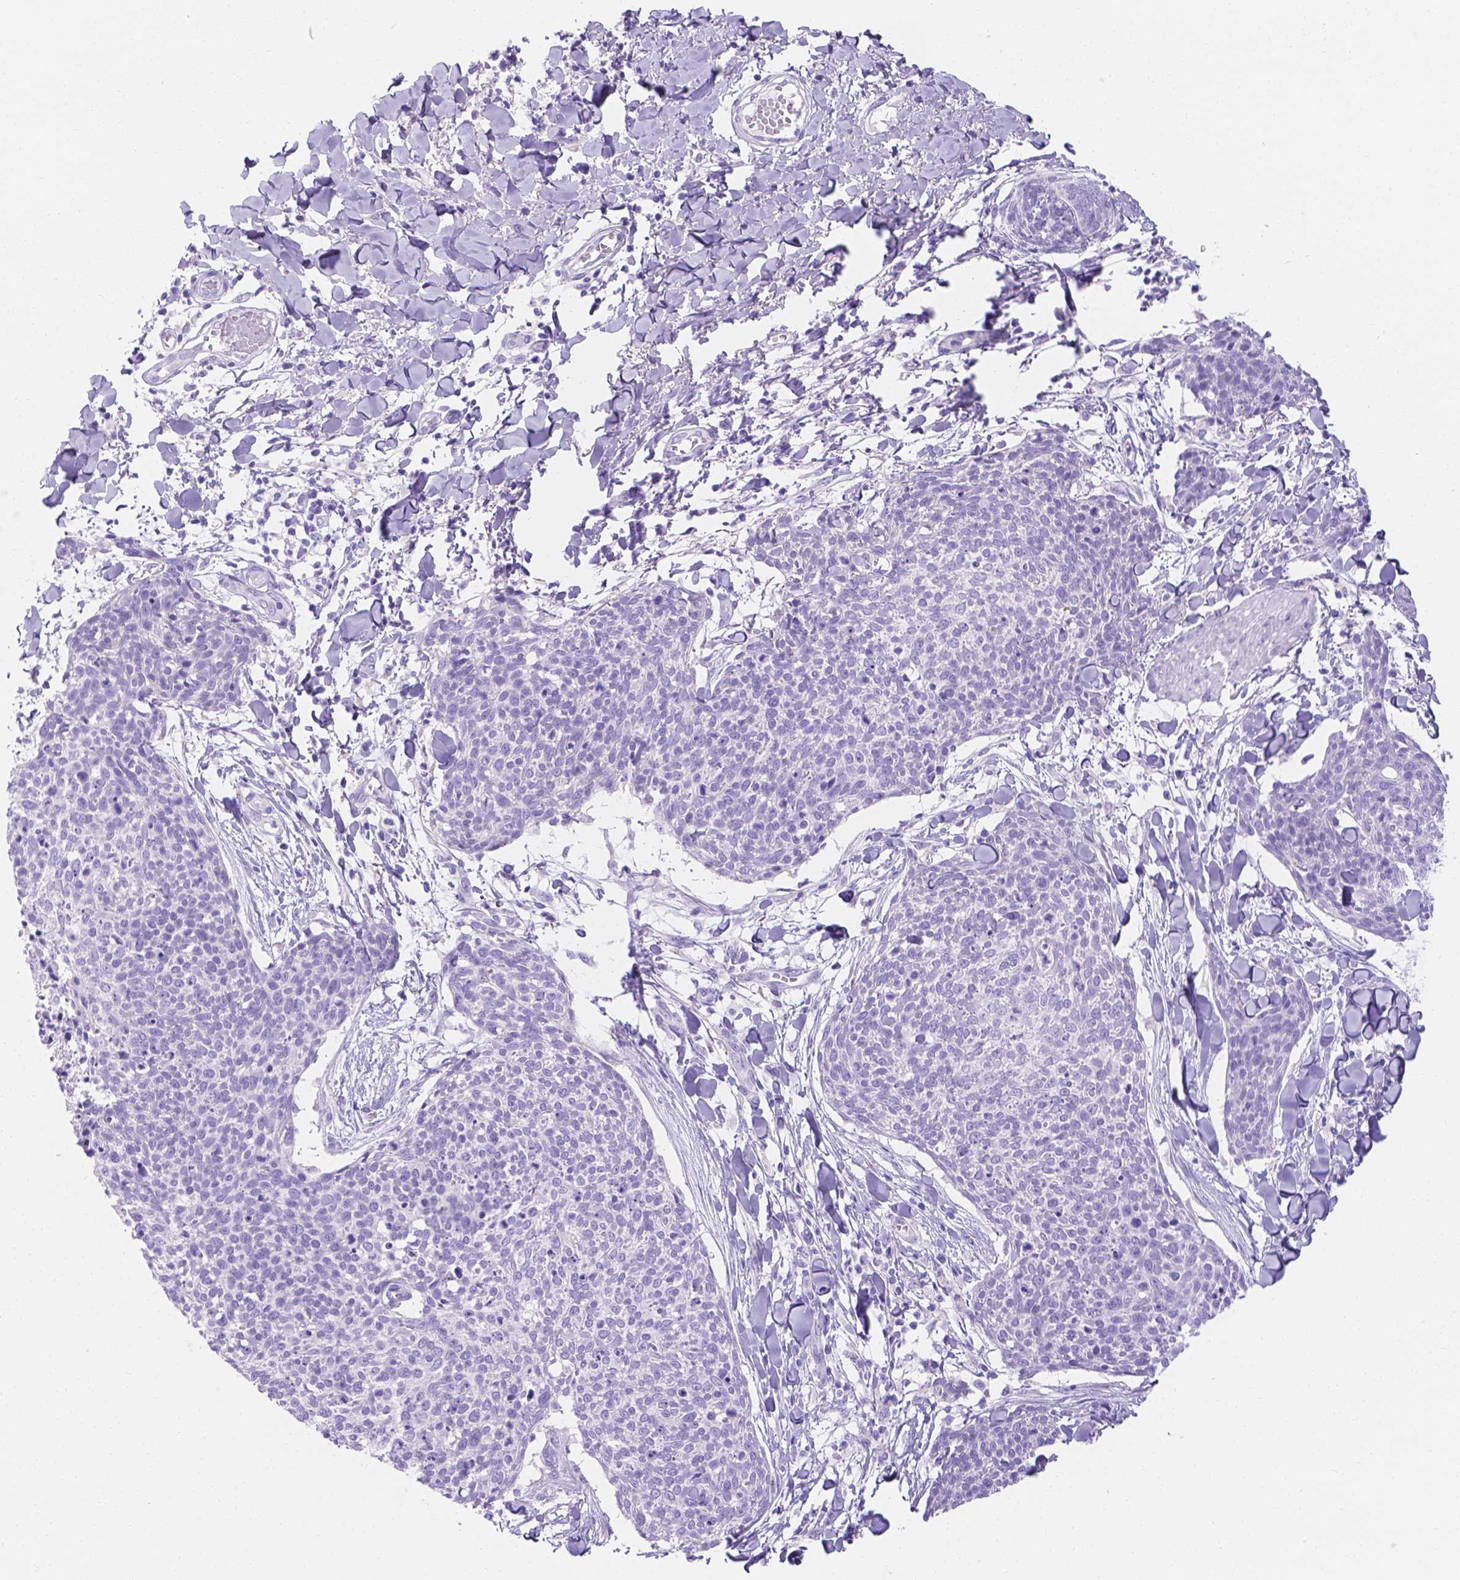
{"staining": {"intensity": "negative", "quantity": "none", "location": "none"}, "tissue": "skin cancer", "cell_type": "Tumor cells", "image_type": "cancer", "snomed": [{"axis": "morphology", "description": "Squamous cell carcinoma, NOS"}, {"axis": "topography", "description": "Skin"}, {"axis": "topography", "description": "Vulva"}], "caption": "DAB immunohistochemical staining of skin cancer shows no significant staining in tumor cells.", "gene": "MLN", "patient": {"sex": "female", "age": 75}}